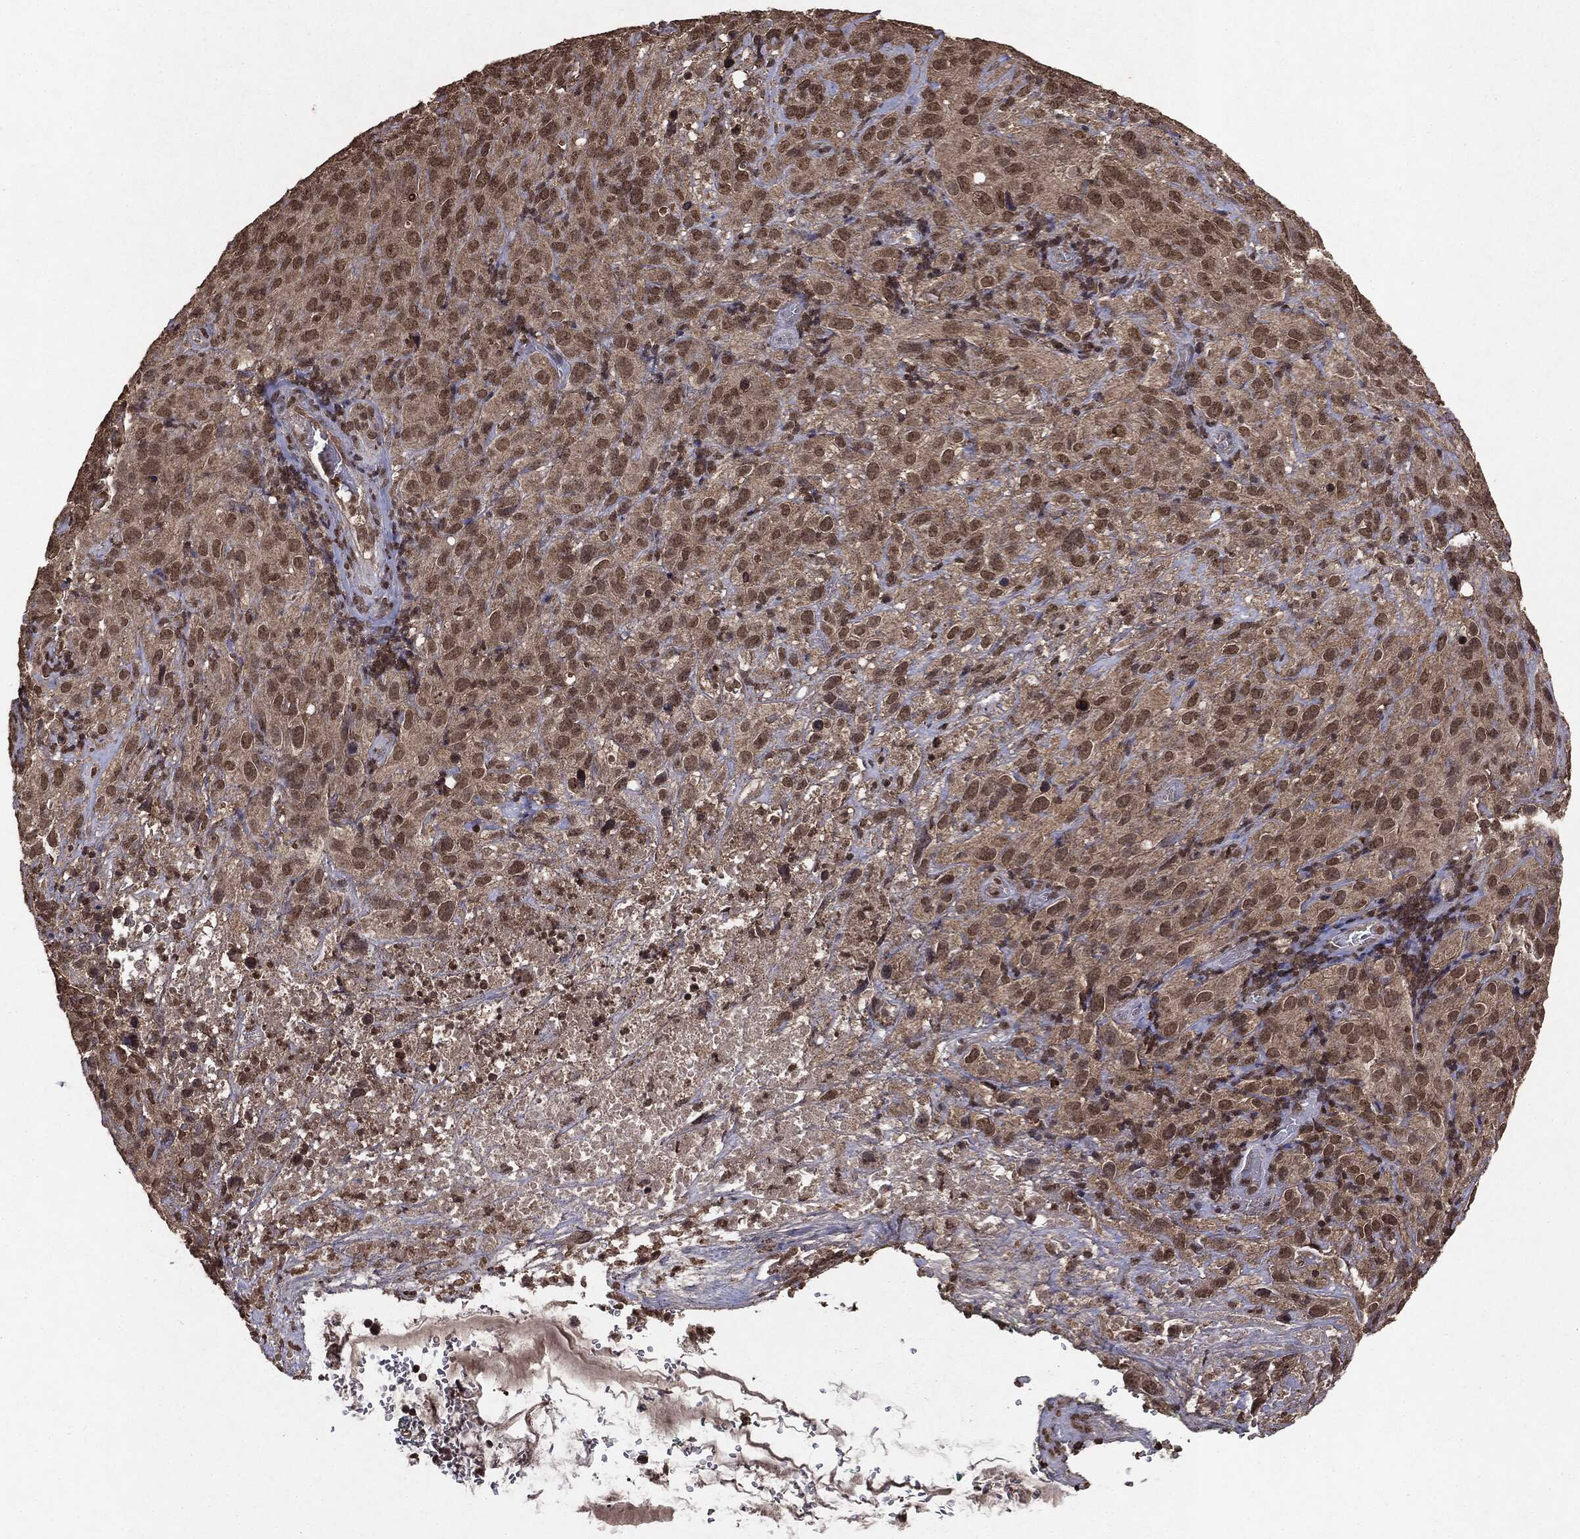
{"staining": {"intensity": "moderate", "quantity": ">75%", "location": "nuclear"}, "tissue": "cervical cancer", "cell_type": "Tumor cells", "image_type": "cancer", "snomed": [{"axis": "morphology", "description": "Squamous cell carcinoma, NOS"}, {"axis": "topography", "description": "Cervix"}], "caption": "IHC of human cervical squamous cell carcinoma exhibits medium levels of moderate nuclear positivity in about >75% of tumor cells.", "gene": "PEBP1", "patient": {"sex": "female", "age": 51}}